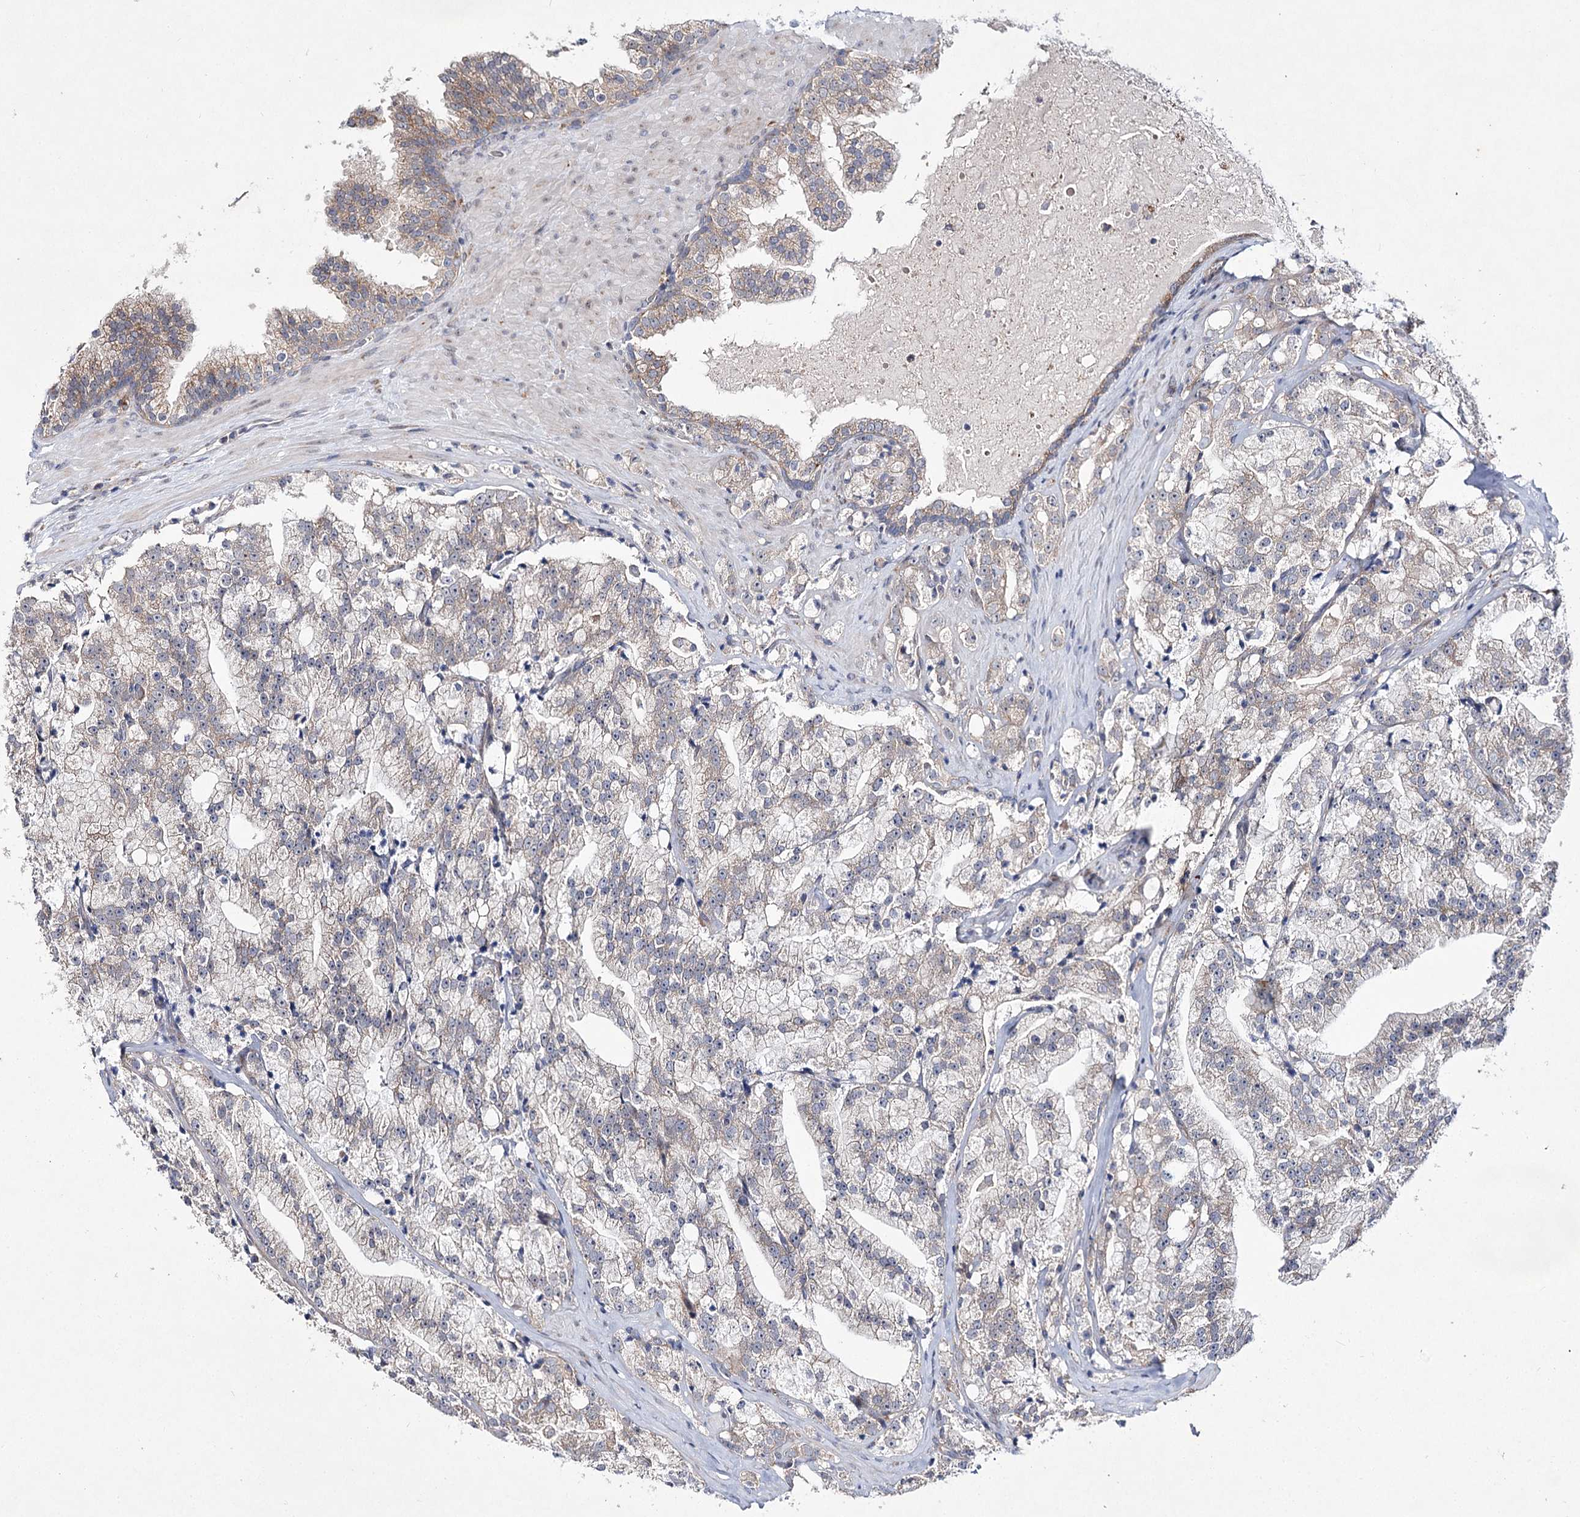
{"staining": {"intensity": "weak", "quantity": "<25%", "location": "cytoplasmic/membranous"}, "tissue": "prostate cancer", "cell_type": "Tumor cells", "image_type": "cancer", "snomed": [{"axis": "morphology", "description": "Adenocarcinoma, High grade"}, {"axis": "topography", "description": "Prostate"}], "caption": "This is a photomicrograph of immunohistochemistry (IHC) staining of prostate cancer (adenocarcinoma (high-grade)), which shows no expression in tumor cells.", "gene": "ARHGAP32", "patient": {"sex": "male", "age": 64}}